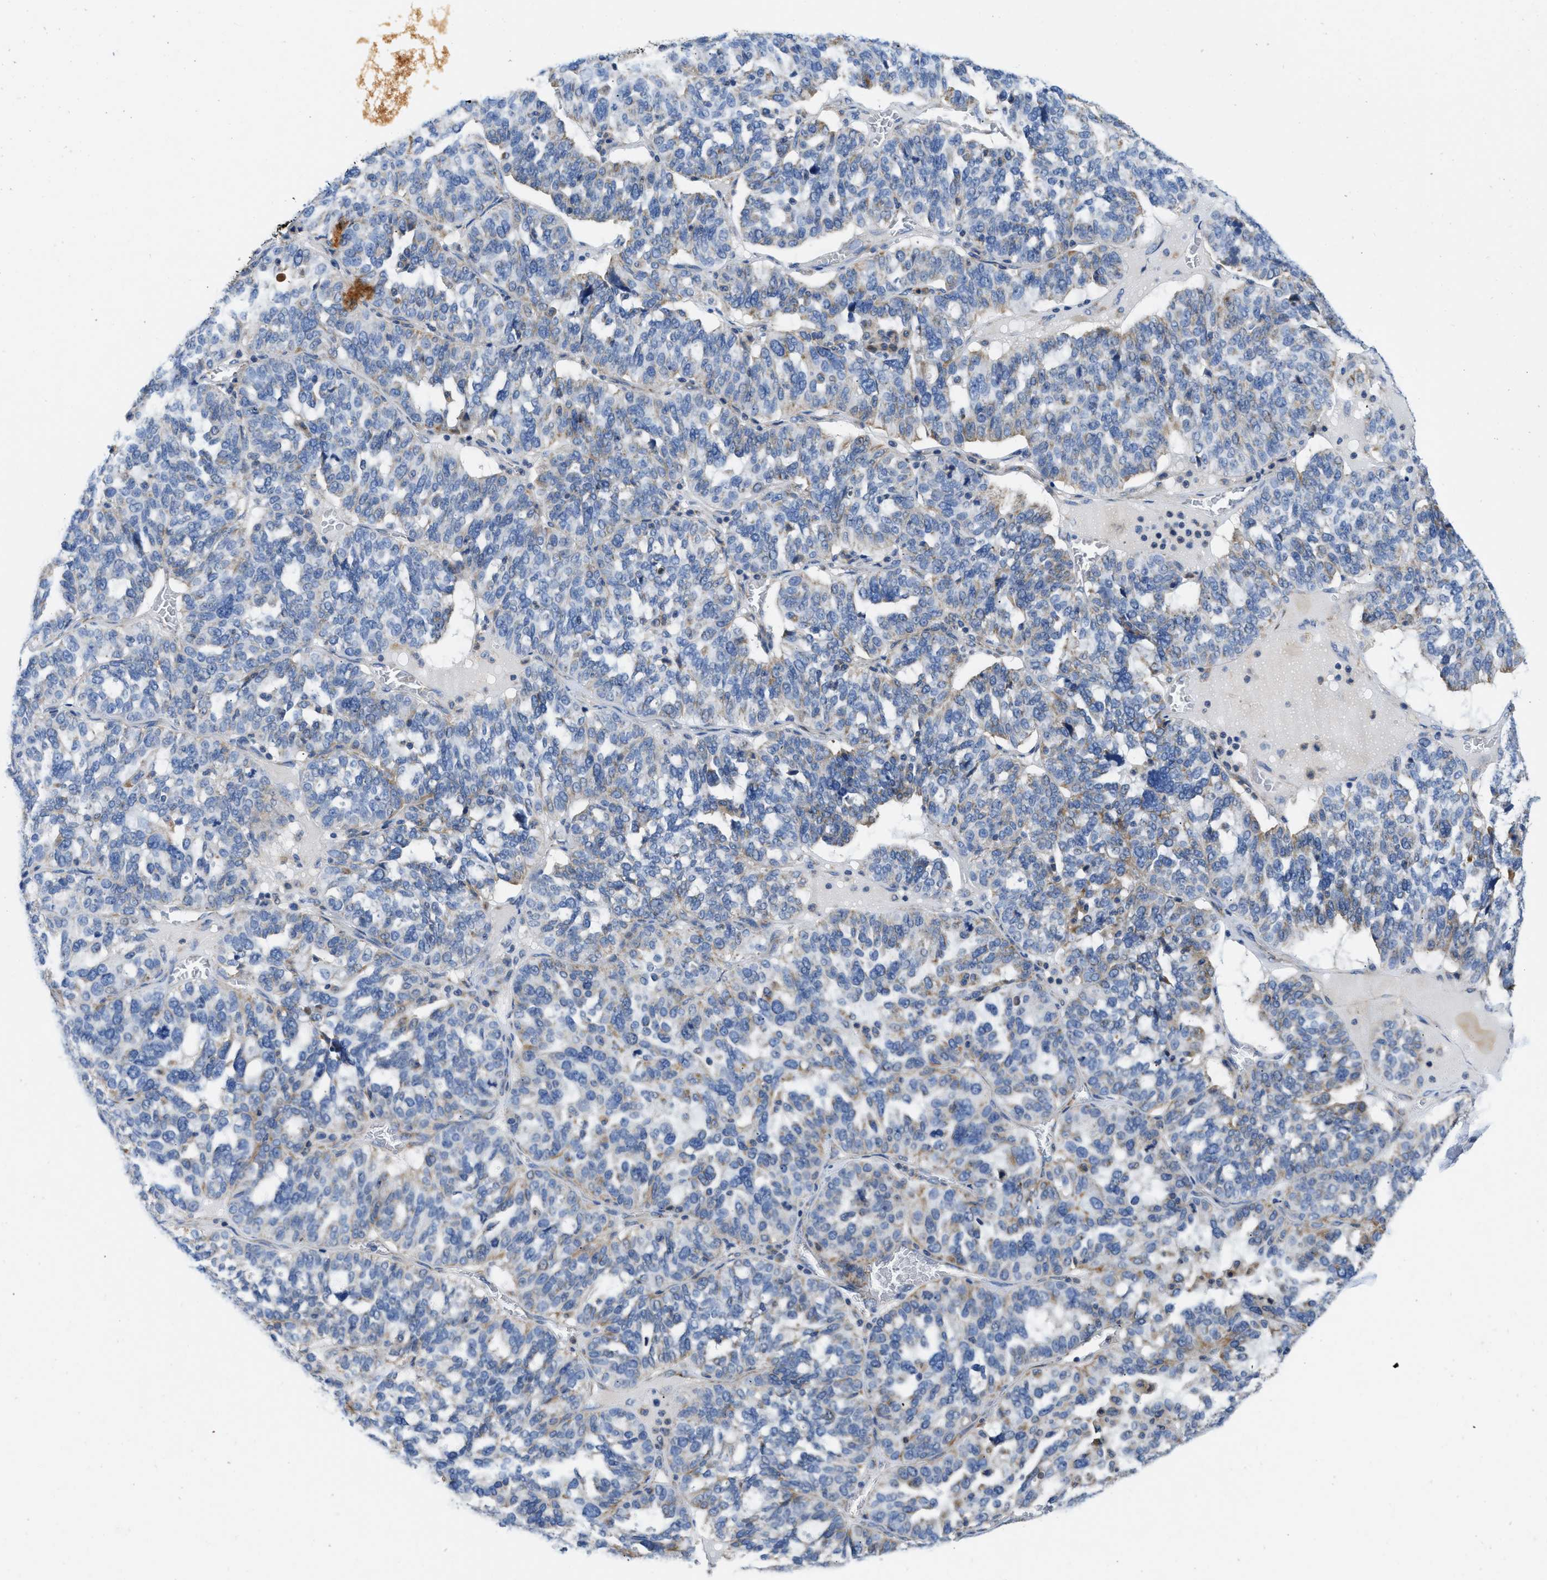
{"staining": {"intensity": "weak", "quantity": "<25%", "location": "cytoplasmic/membranous"}, "tissue": "ovarian cancer", "cell_type": "Tumor cells", "image_type": "cancer", "snomed": [{"axis": "morphology", "description": "Cystadenocarcinoma, serous, NOS"}, {"axis": "topography", "description": "Ovary"}], "caption": "Ovarian cancer (serous cystadenocarcinoma) was stained to show a protein in brown. There is no significant staining in tumor cells.", "gene": "SLC25A13", "patient": {"sex": "female", "age": 59}}